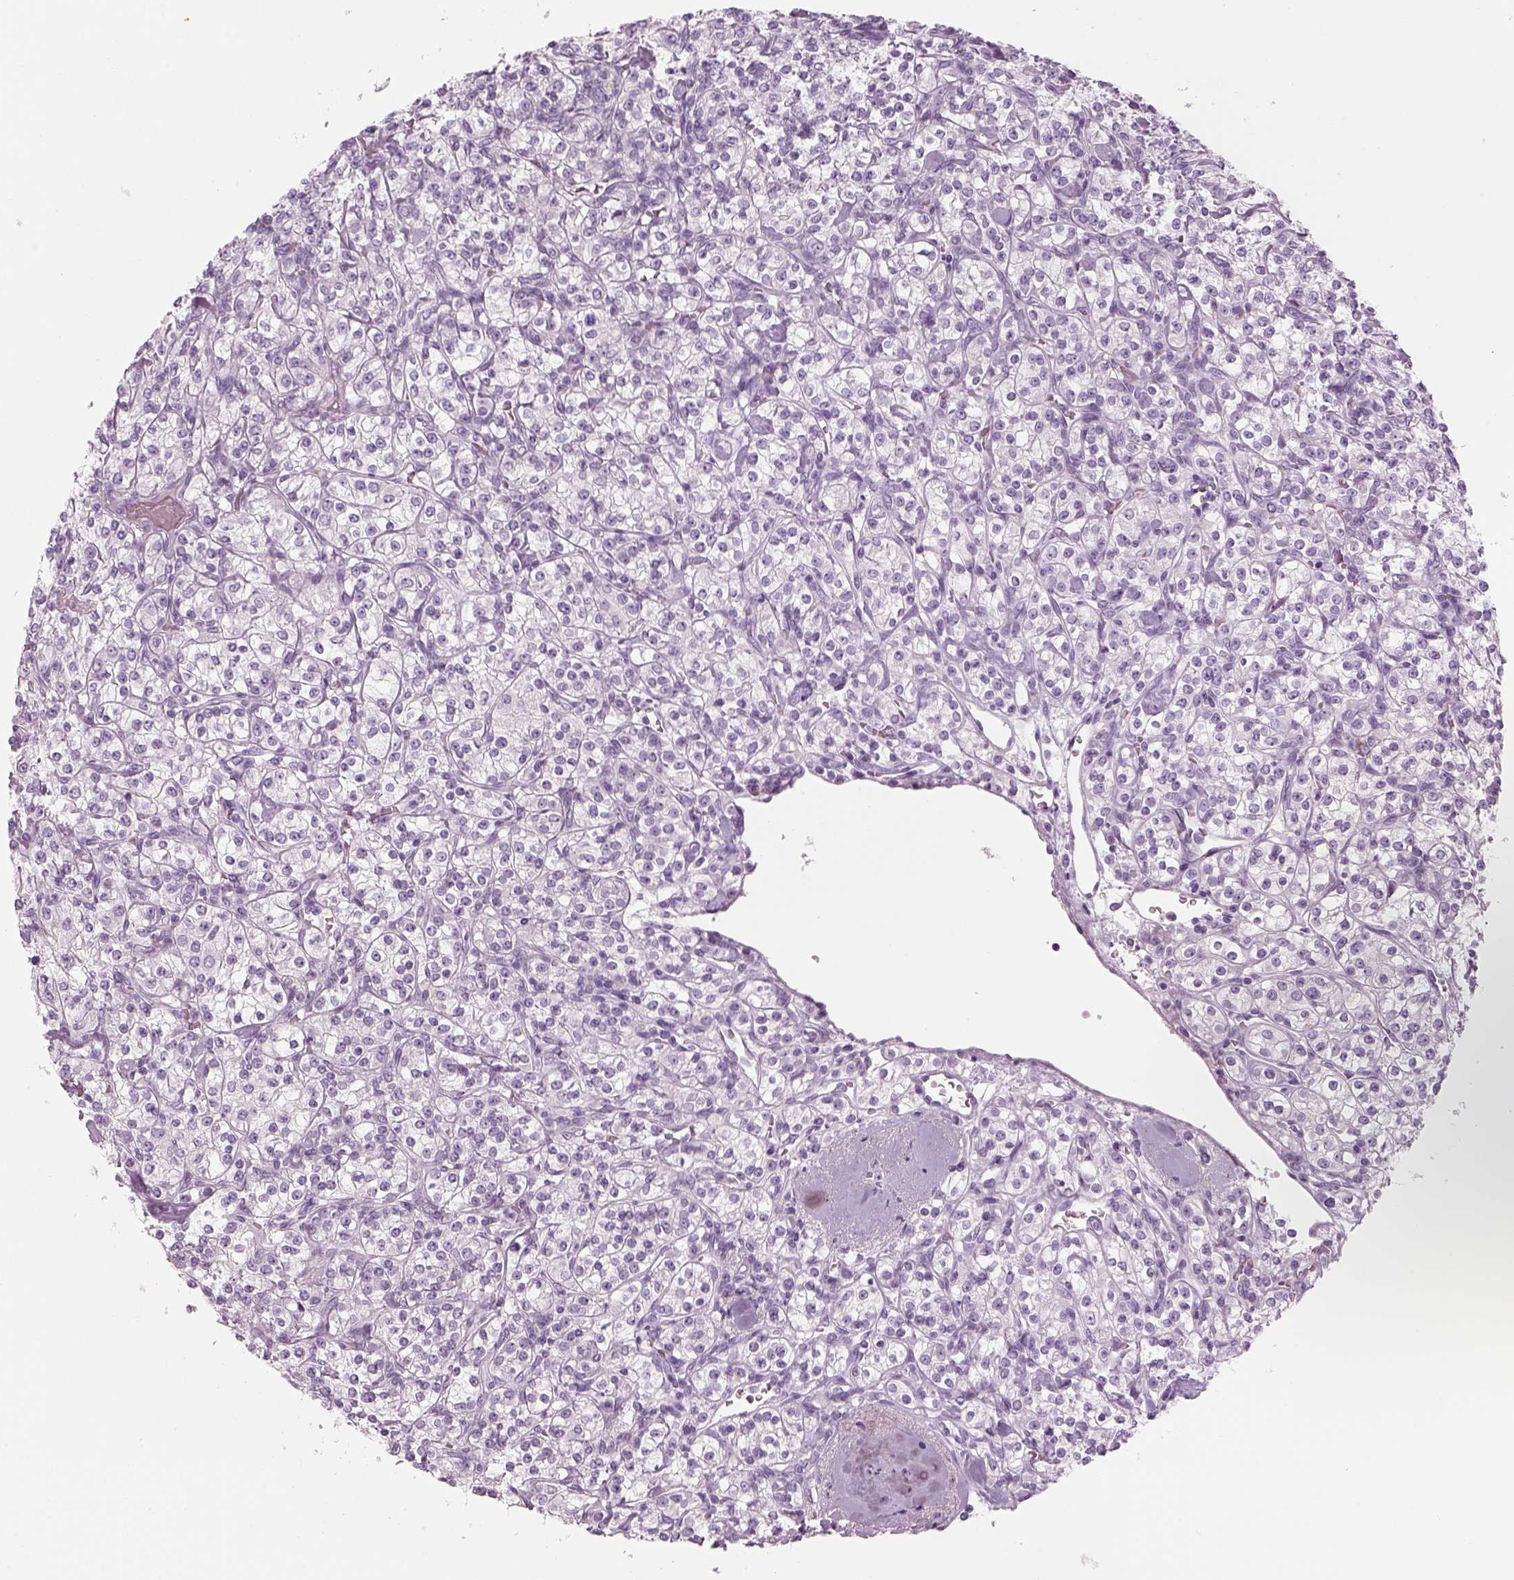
{"staining": {"intensity": "negative", "quantity": "none", "location": "none"}, "tissue": "renal cancer", "cell_type": "Tumor cells", "image_type": "cancer", "snomed": [{"axis": "morphology", "description": "Adenocarcinoma, NOS"}, {"axis": "topography", "description": "Kidney"}], "caption": "Tumor cells are negative for protein expression in human renal cancer. (Stains: DAB (3,3'-diaminobenzidine) immunohistochemistry with hematoxylin counter stain, Microscopy: brightfield microscopy at high magnification).", "gene": "SAG", "patient": {"sex": "male", "age": 77}}